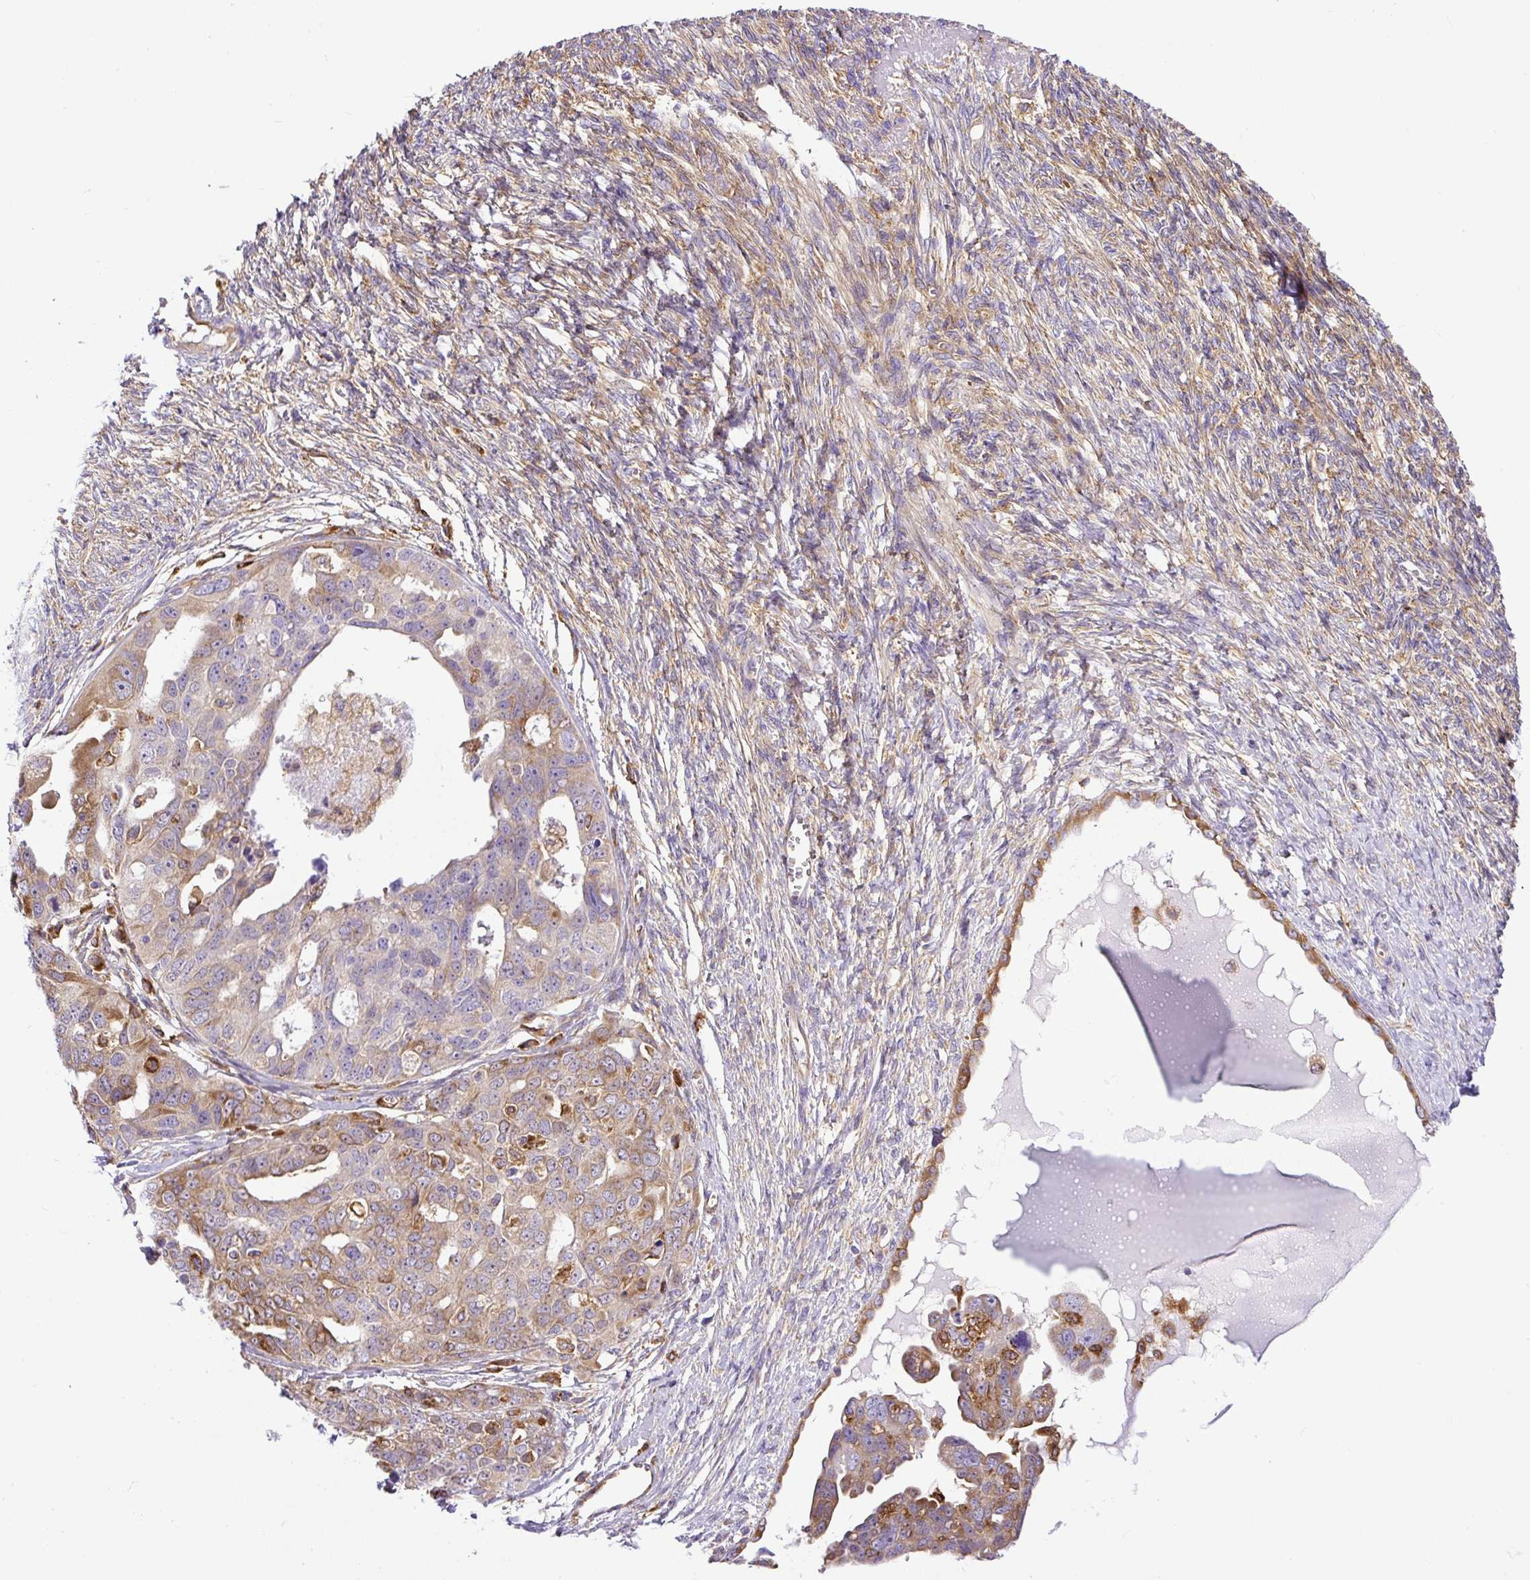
{"staining": {"intensity": "moderate", "quantity": ">75%", "location": "cytoplasmic/membranous"}, "tissue": "ovarian cancer", "cell_type": "Tumor cells", "image_type": "cancer", "snomed": [{"axis": "morphology", "description": "Carcinoma, endometroid"}, {"axis": "topography", "description": "Ovary"}], "caption": "A medium amount of moderate cytoplasmic/membranous expression is appreciated in approximately >75% of tumor cells in endometroid carcinoma (ovarian) tissue.", "gene": "MAP1S", "patient": {"sex": "female", "age": 70}}